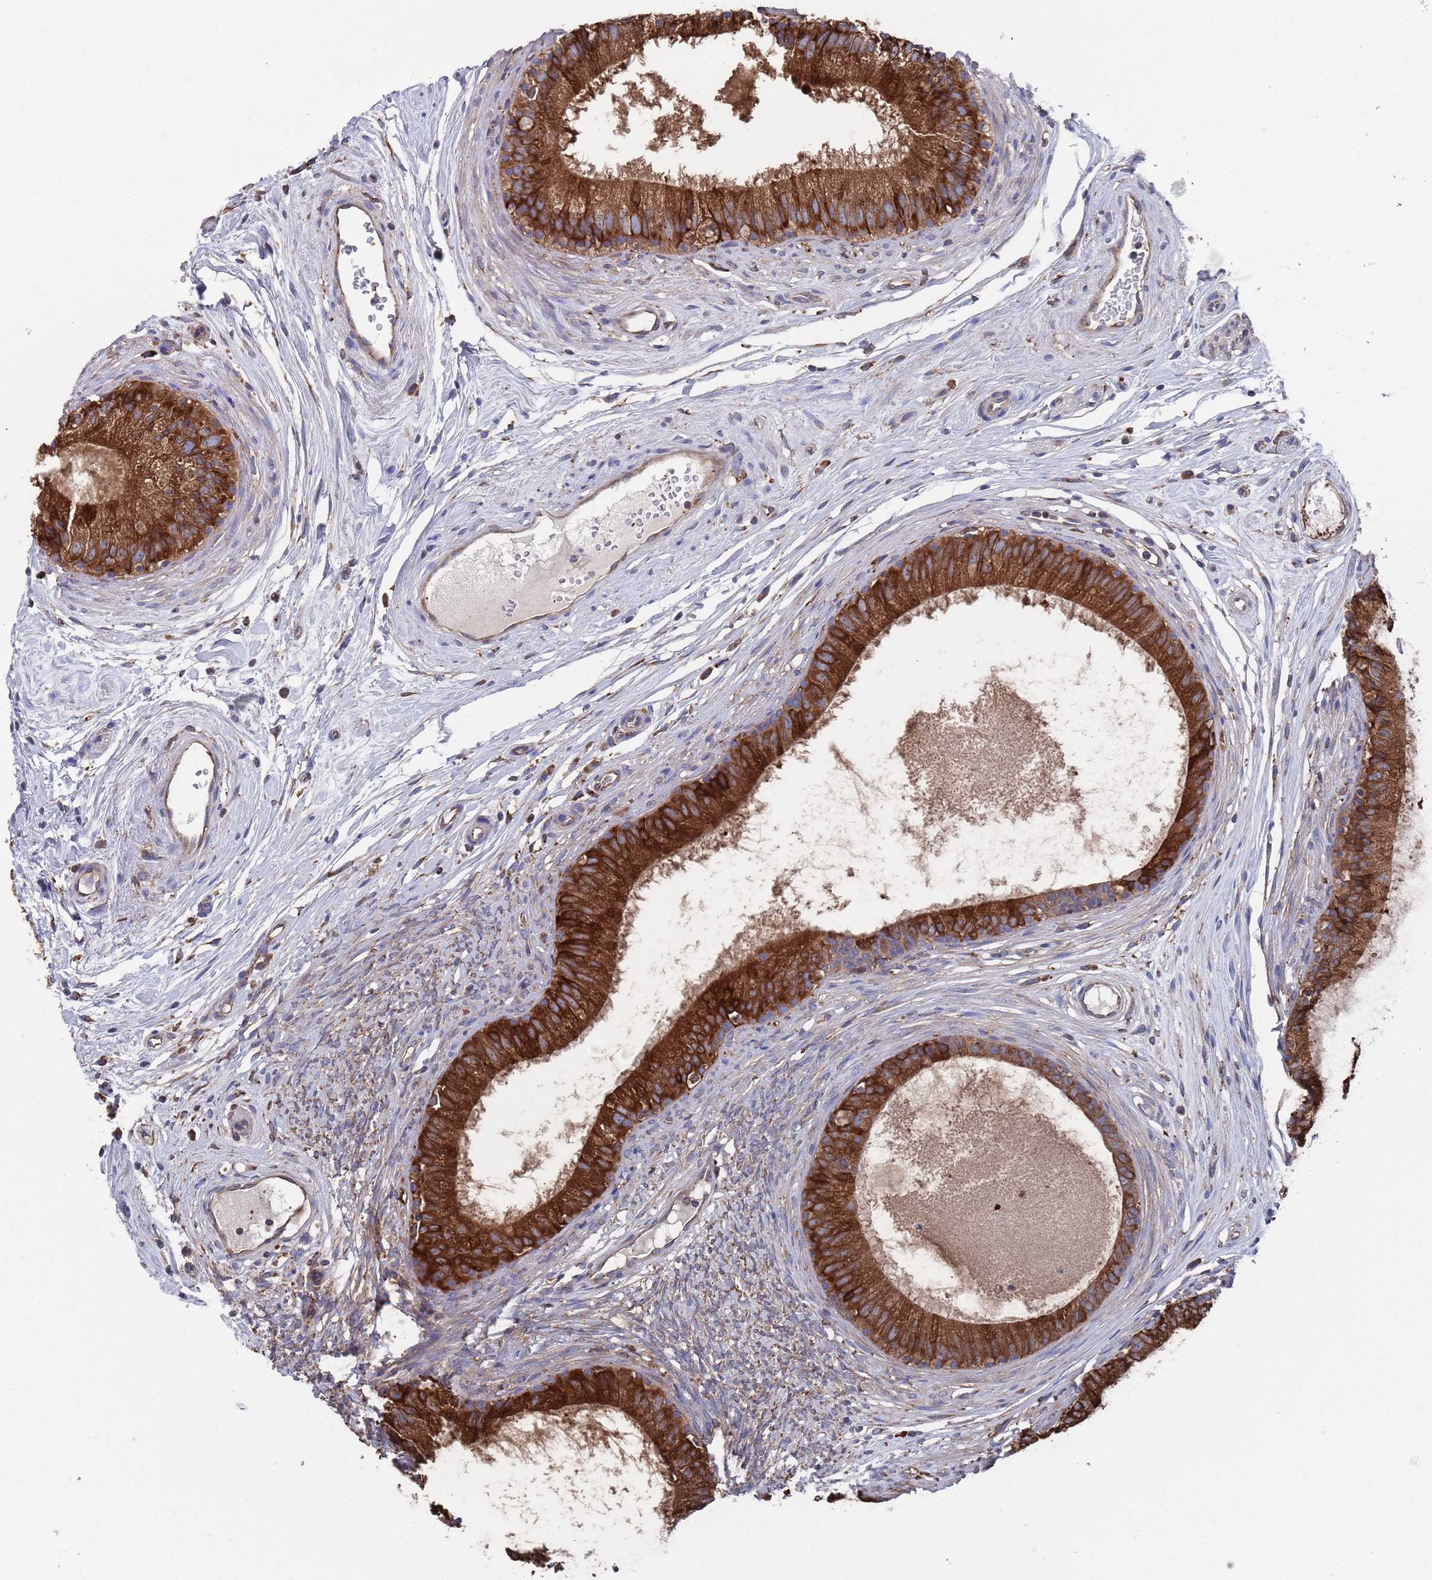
{"staining": {"intensity": "strong", "quantity": ">75%", "location": "cytoplasmic/membranous"}, "tissue": "epididymis", "cell_type": "Glandular cells", "image_type": "normal", "snomed": [{"axis": "morphology", "description": "Normal tissue, NOS"}, {"axis": "topography", "description": "Epididymis"}], "caption": "Protein analysis of unremarkable epididymis displays strong cytoplasmic/membranous staining in approximately >75% of glandular cells. (DAB (3,3'-diaminobenzidine) = brown stain, brightfield microscopy at high magnification).", "gene": "GID8", "patient": {"sex": "male", "age": 74}}